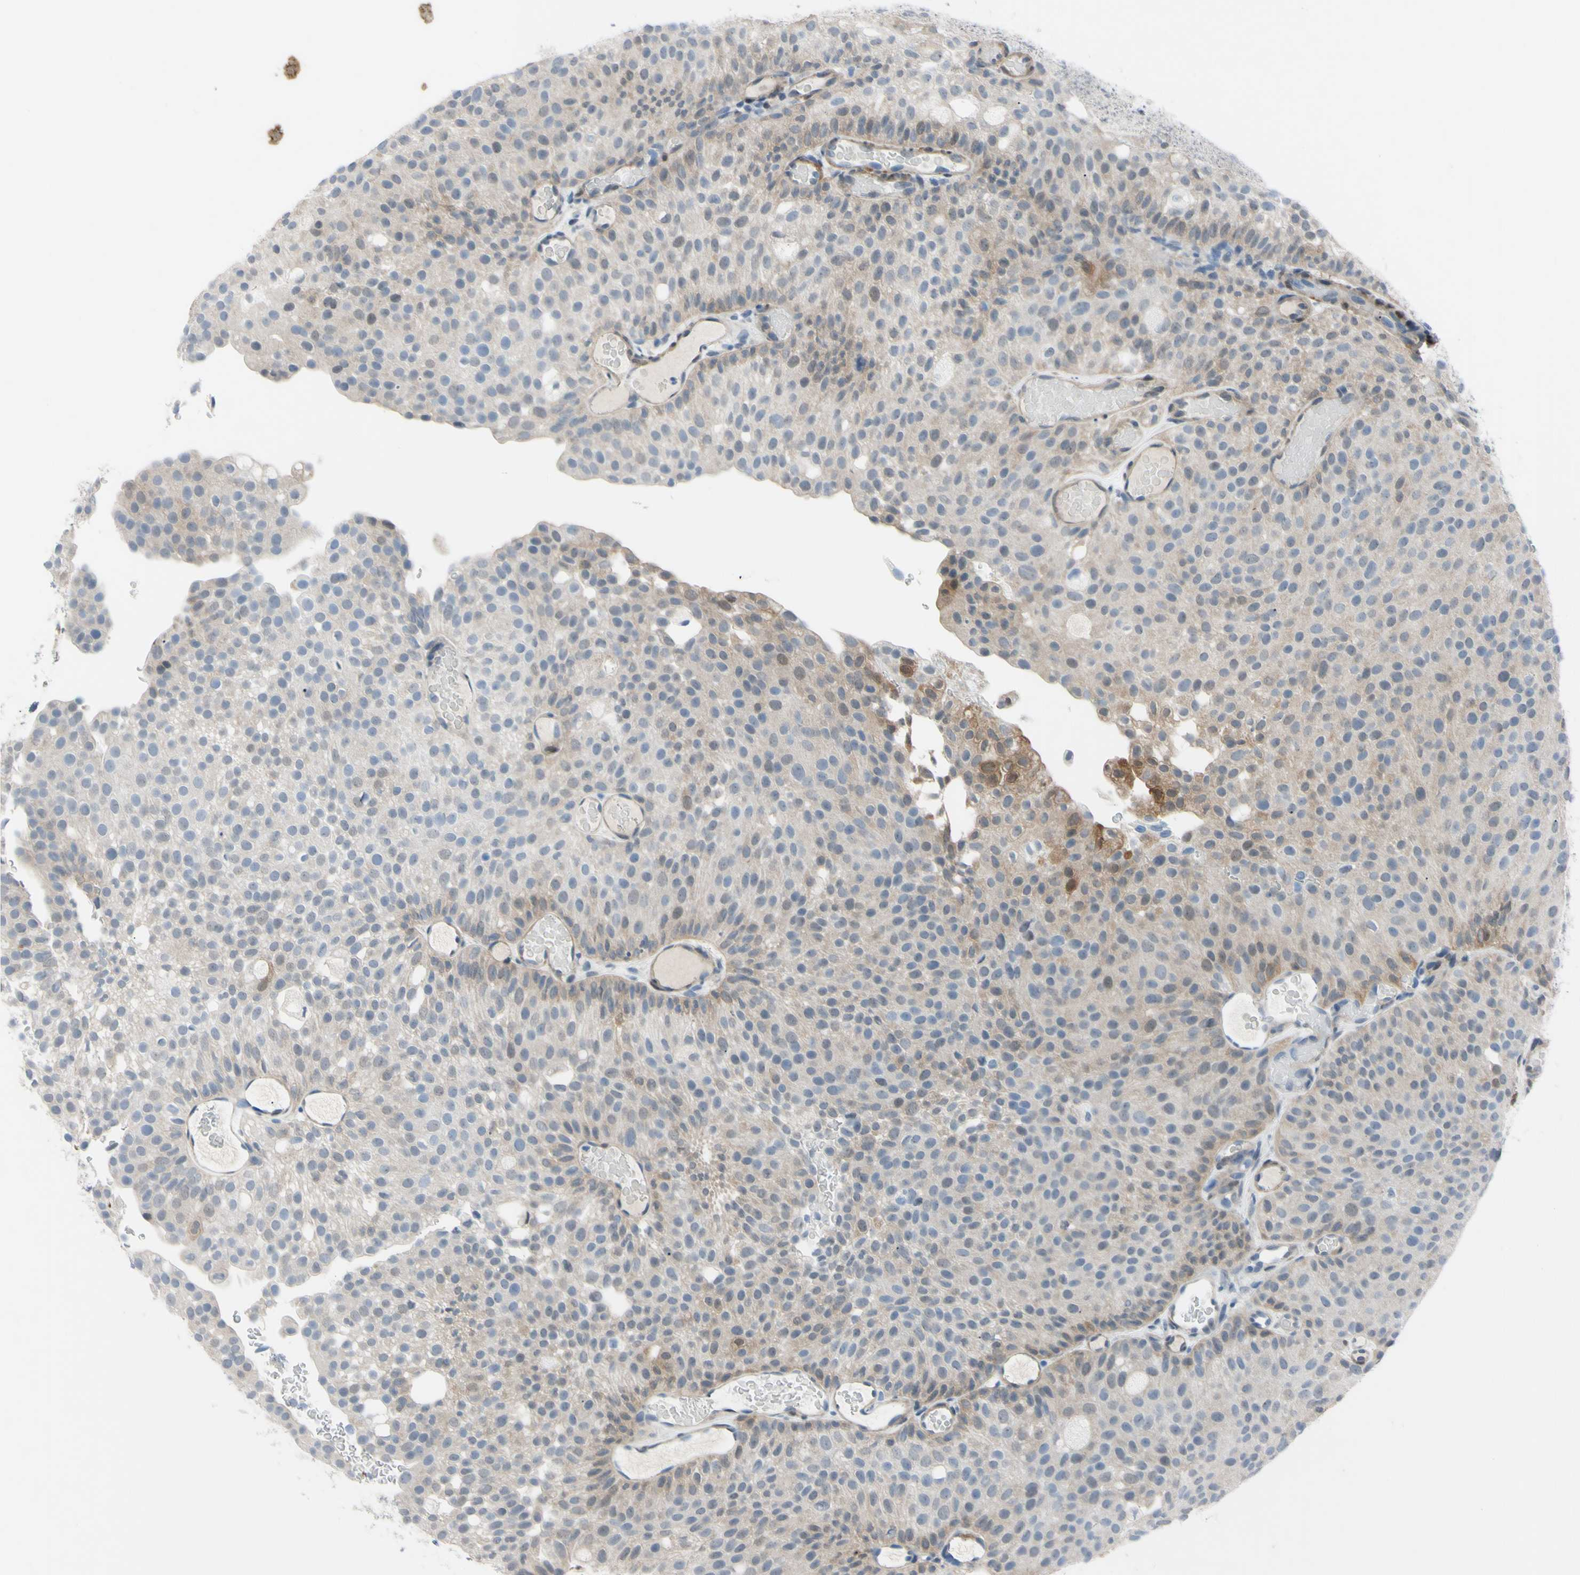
{"staining": {"intensity": "weak", "quantity": ">75%", "location": "cytoplasmic/membranous"}, "tissue": "urothelial cancer", "cell_type": "Tumor cells", "image_type": "cancer", "snomed": [{"axis": "morphology", "description": "Urothelial carcinoma, Low grade"}, {"axis": "topography", "description": "Urinary bladder"}], "caption": "Brown immunohistochemical staining in human urothelial cancer exhibits weak cytoplasmic/membranous positivity in about >75% of tumor cells.", "gene": "NOL3", "patient": {"sex": "male", "age": 78}}